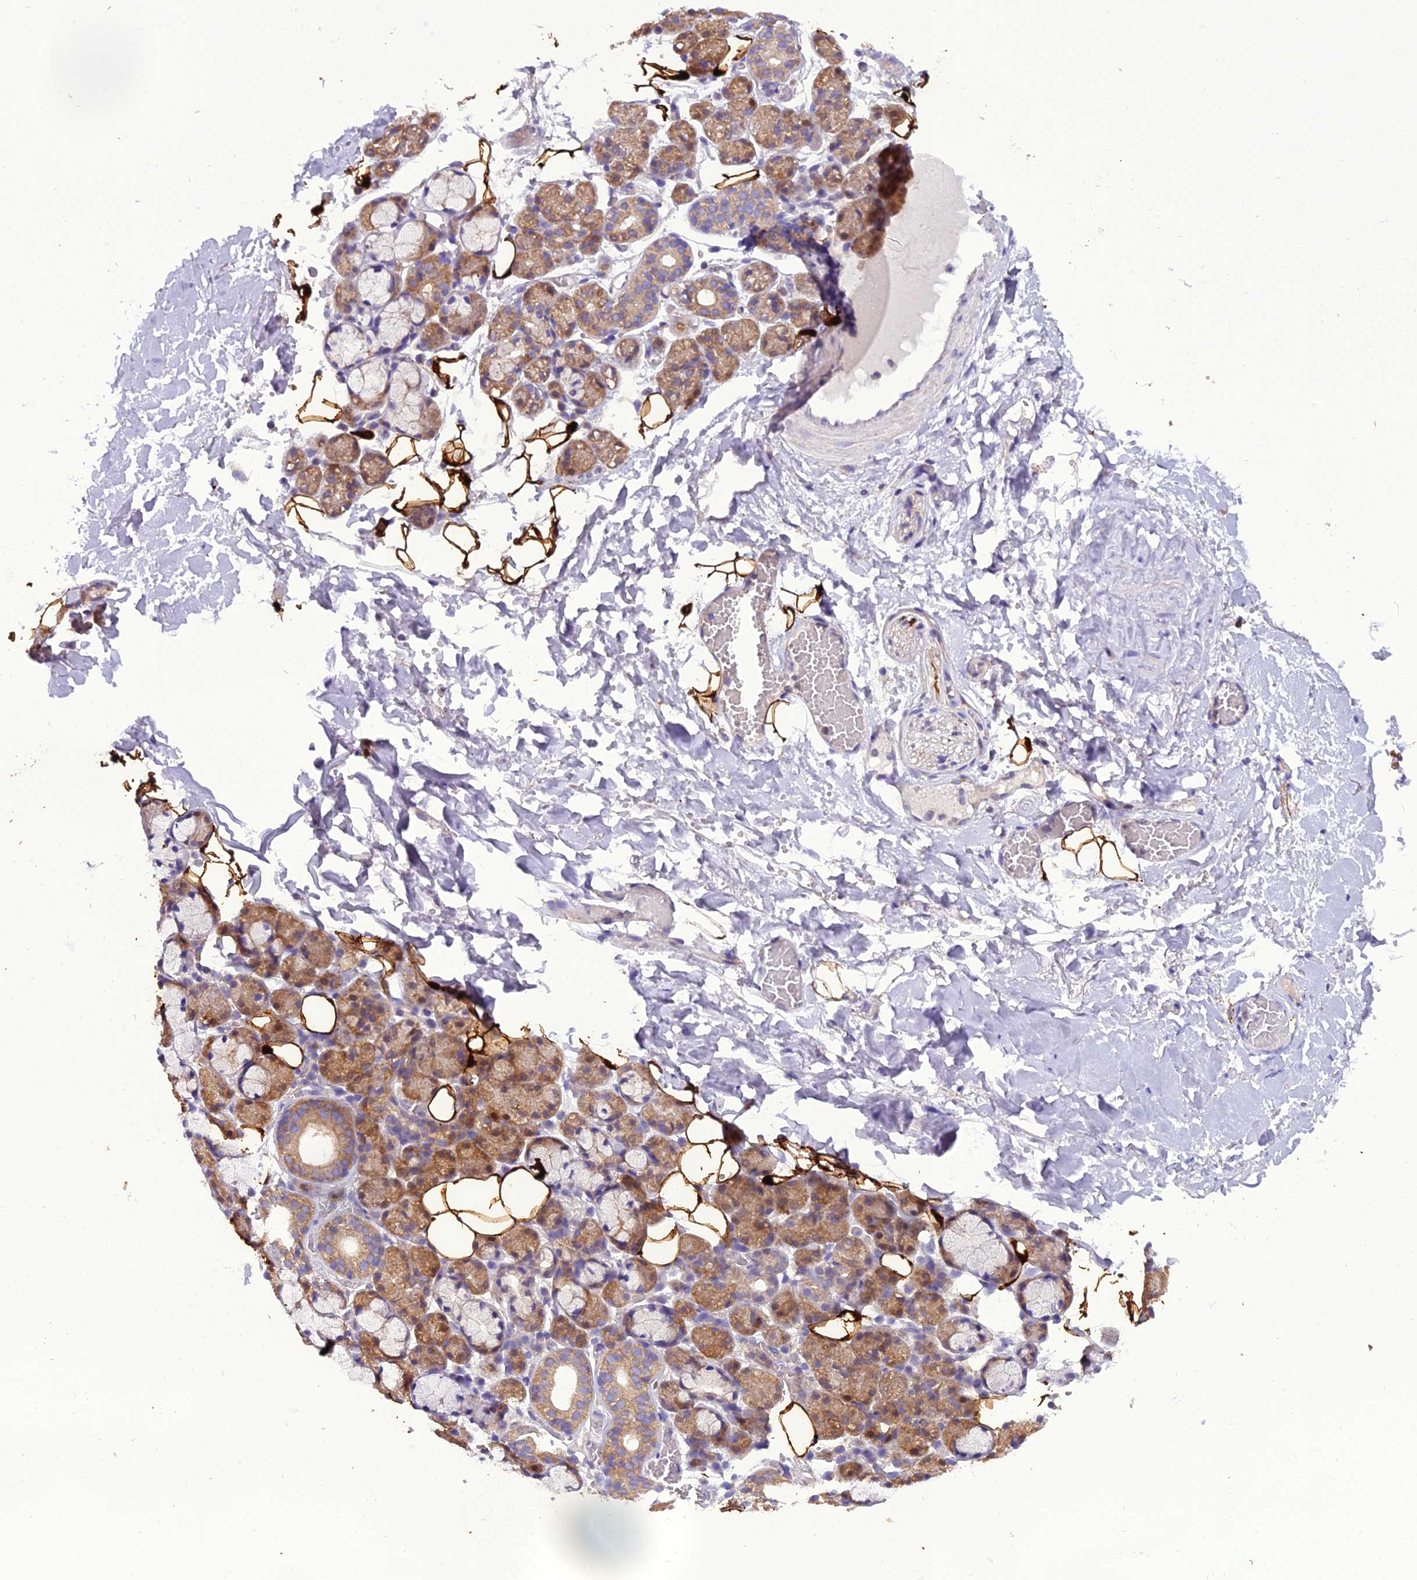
{"staining": {"intensity": "moderate", "quantity": ">75%", "location": "cytoplasmic/membranous,nuclear"}, "tissue": "salivary gland", "cell_type": "Glandular cells", "image_type": "normal", "snomed": [{"axis": "morphology", "description": "Normal tissue, NOS"}, {"axis": "topography", "description": "Salivary gland"}], "caption": "Brown immunohistochemical staining in benign salivary gland exhibits moderate cytoplasmic/membranous,nuclear expression in about >75% of glandular cells.", "gene": "GPD1", "patient": {"sex": "male", "age": 63}}